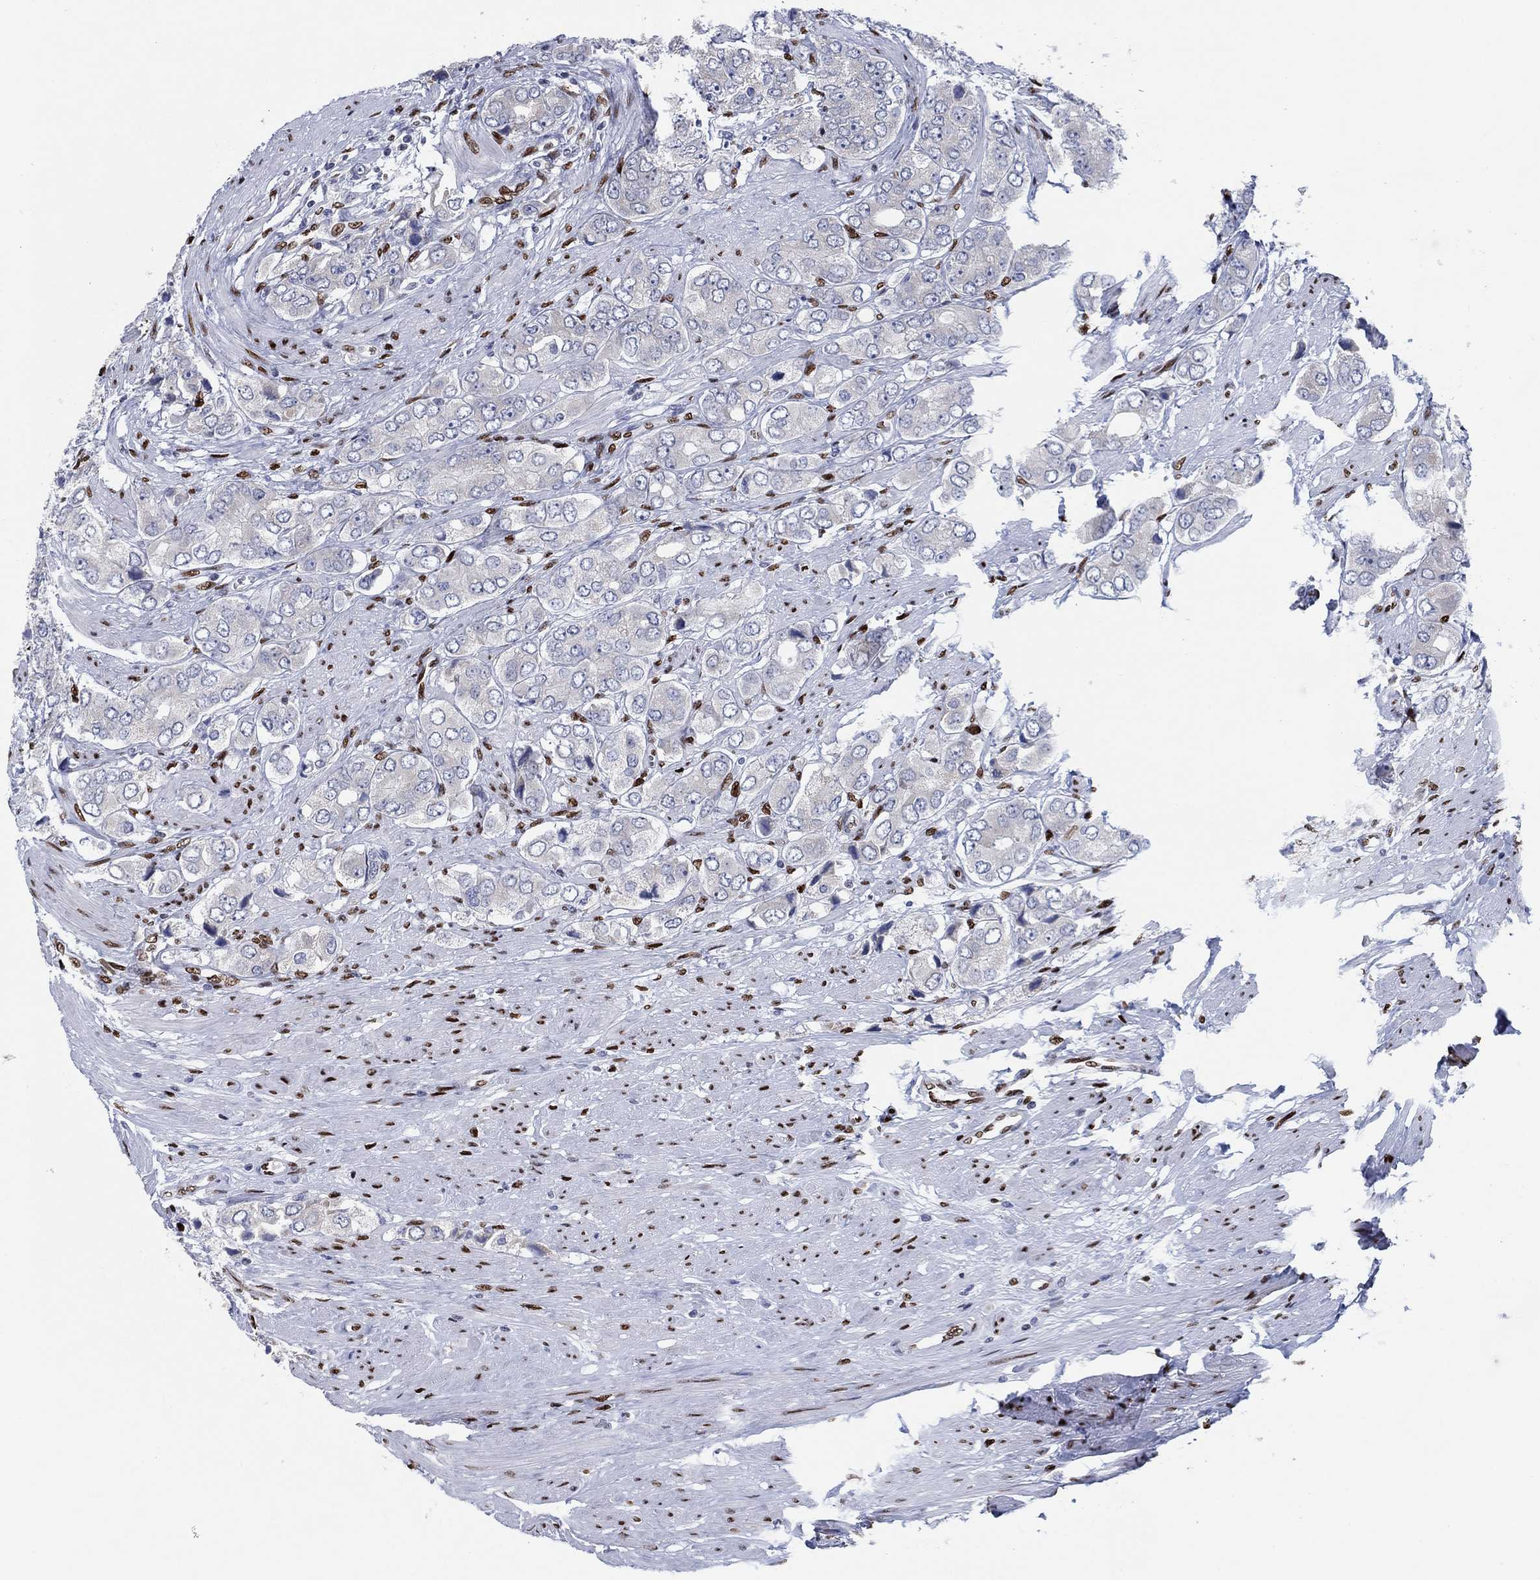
{"staining": {"intensity": "negative", "quantity": "none", "location": "none"}, "tissue": "prostate cancer", "cell_type": "Tumor cells", "image_type": "cancer", "snomed": [{"axis": "morphology", "description": "Adenocarcinoma, Low grade"}, {"axis": "topography", "description": "Prostate"}], "caption": "Immunohistochemical staining of human prostate low-grade adenocarcinoma shows no significant positivity in tumor cells.", "gene": "ZEB1", "patient": {"sex": "male", "age": 69}}